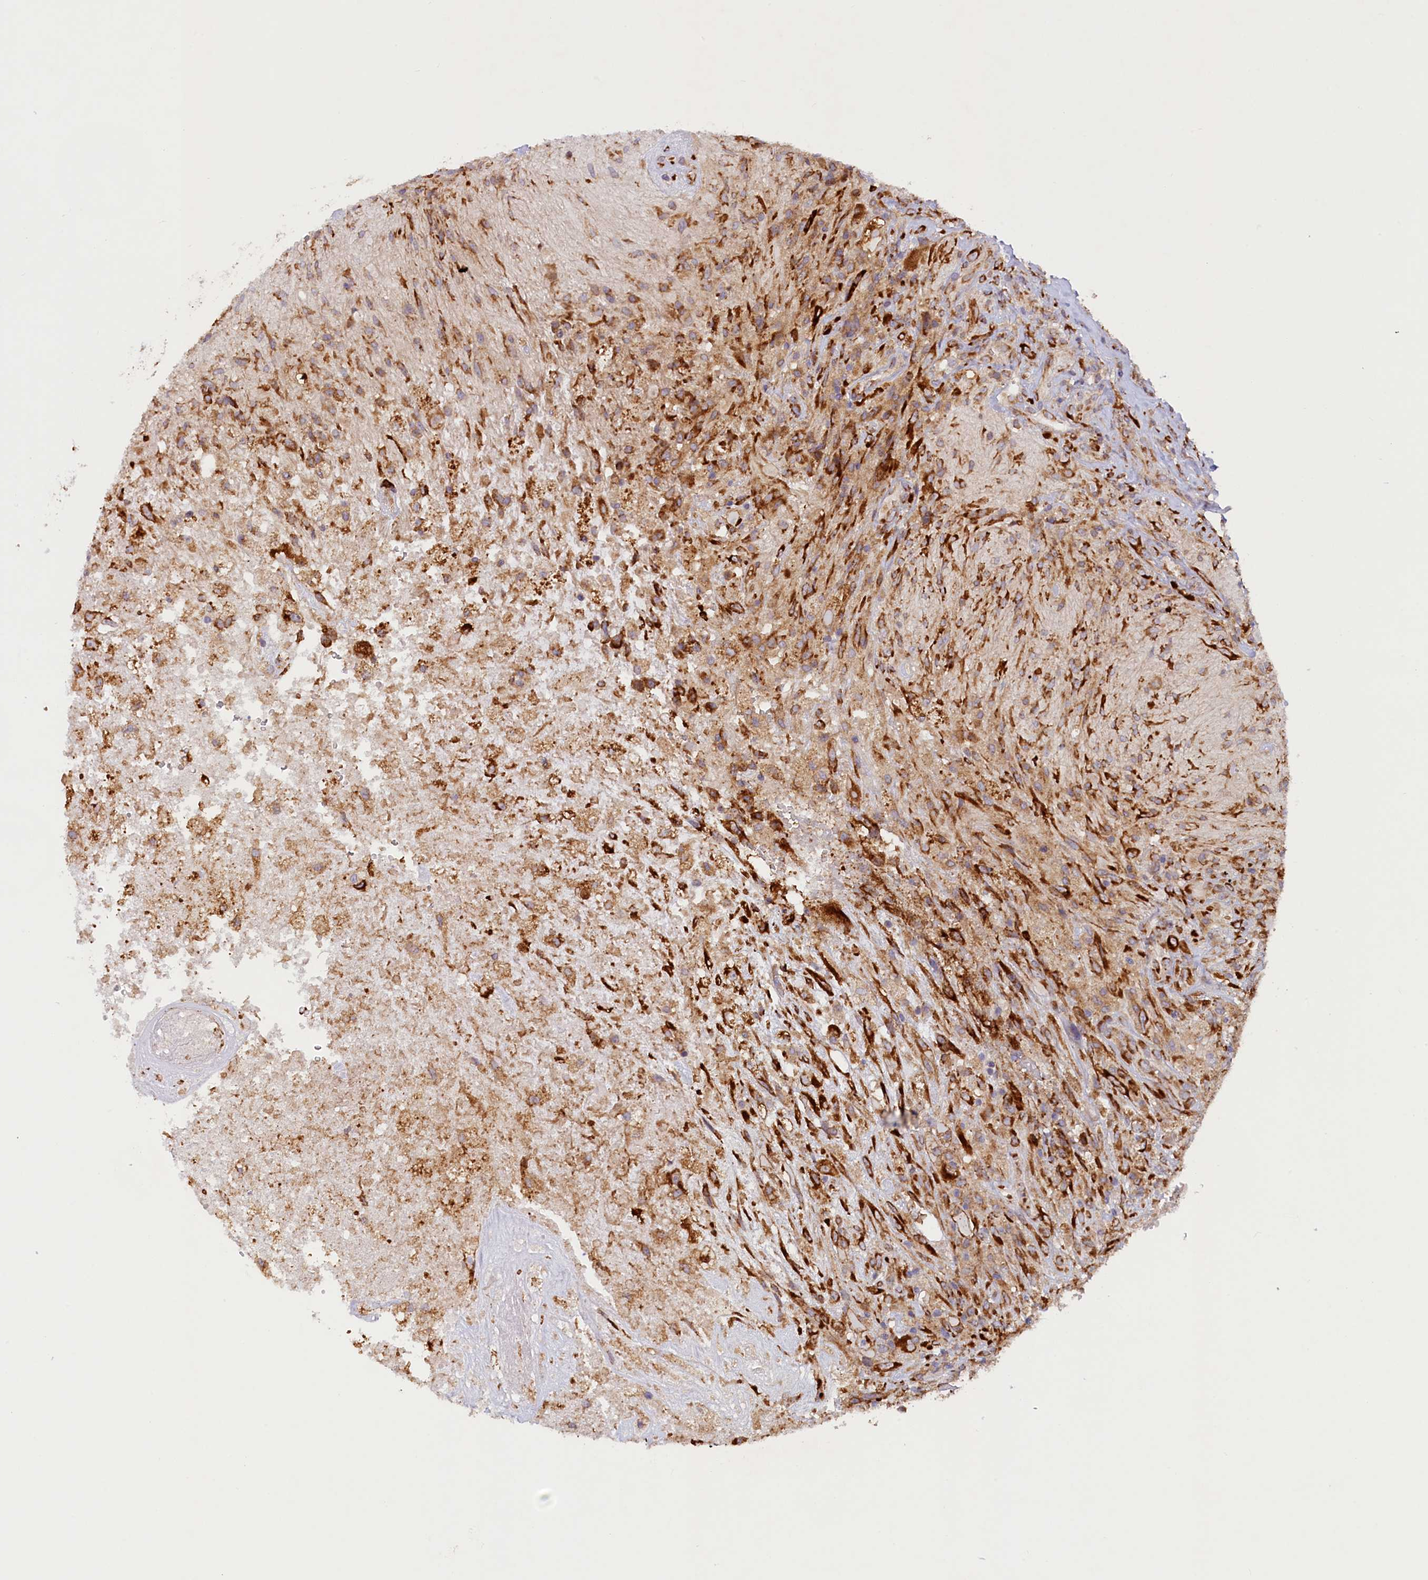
{"staining": {"intensity": "moderate", "quantity": "25%-75%", "location": "cytoplasmic/membranous"}, "tissue": "glioma", "cell_type": "Tumor cells", "image_type": "cancer", "snomed": [{"axis": "morphology", "description": "Glioma, malignant, High grade"}, {"axis": "topography", "description": "Brain"}], "caption": "Protein staining of high-grade glioma (malignant) tissue displays moderate cytoplasmic/membranous expression in approximately 25%-75% of tumor cells. Immunohistochemistry stains the protein of interest in brown and the nuclei are stained blue.", "gene": "SSC5D", "patient": {"sex": "male", "age": 56}}